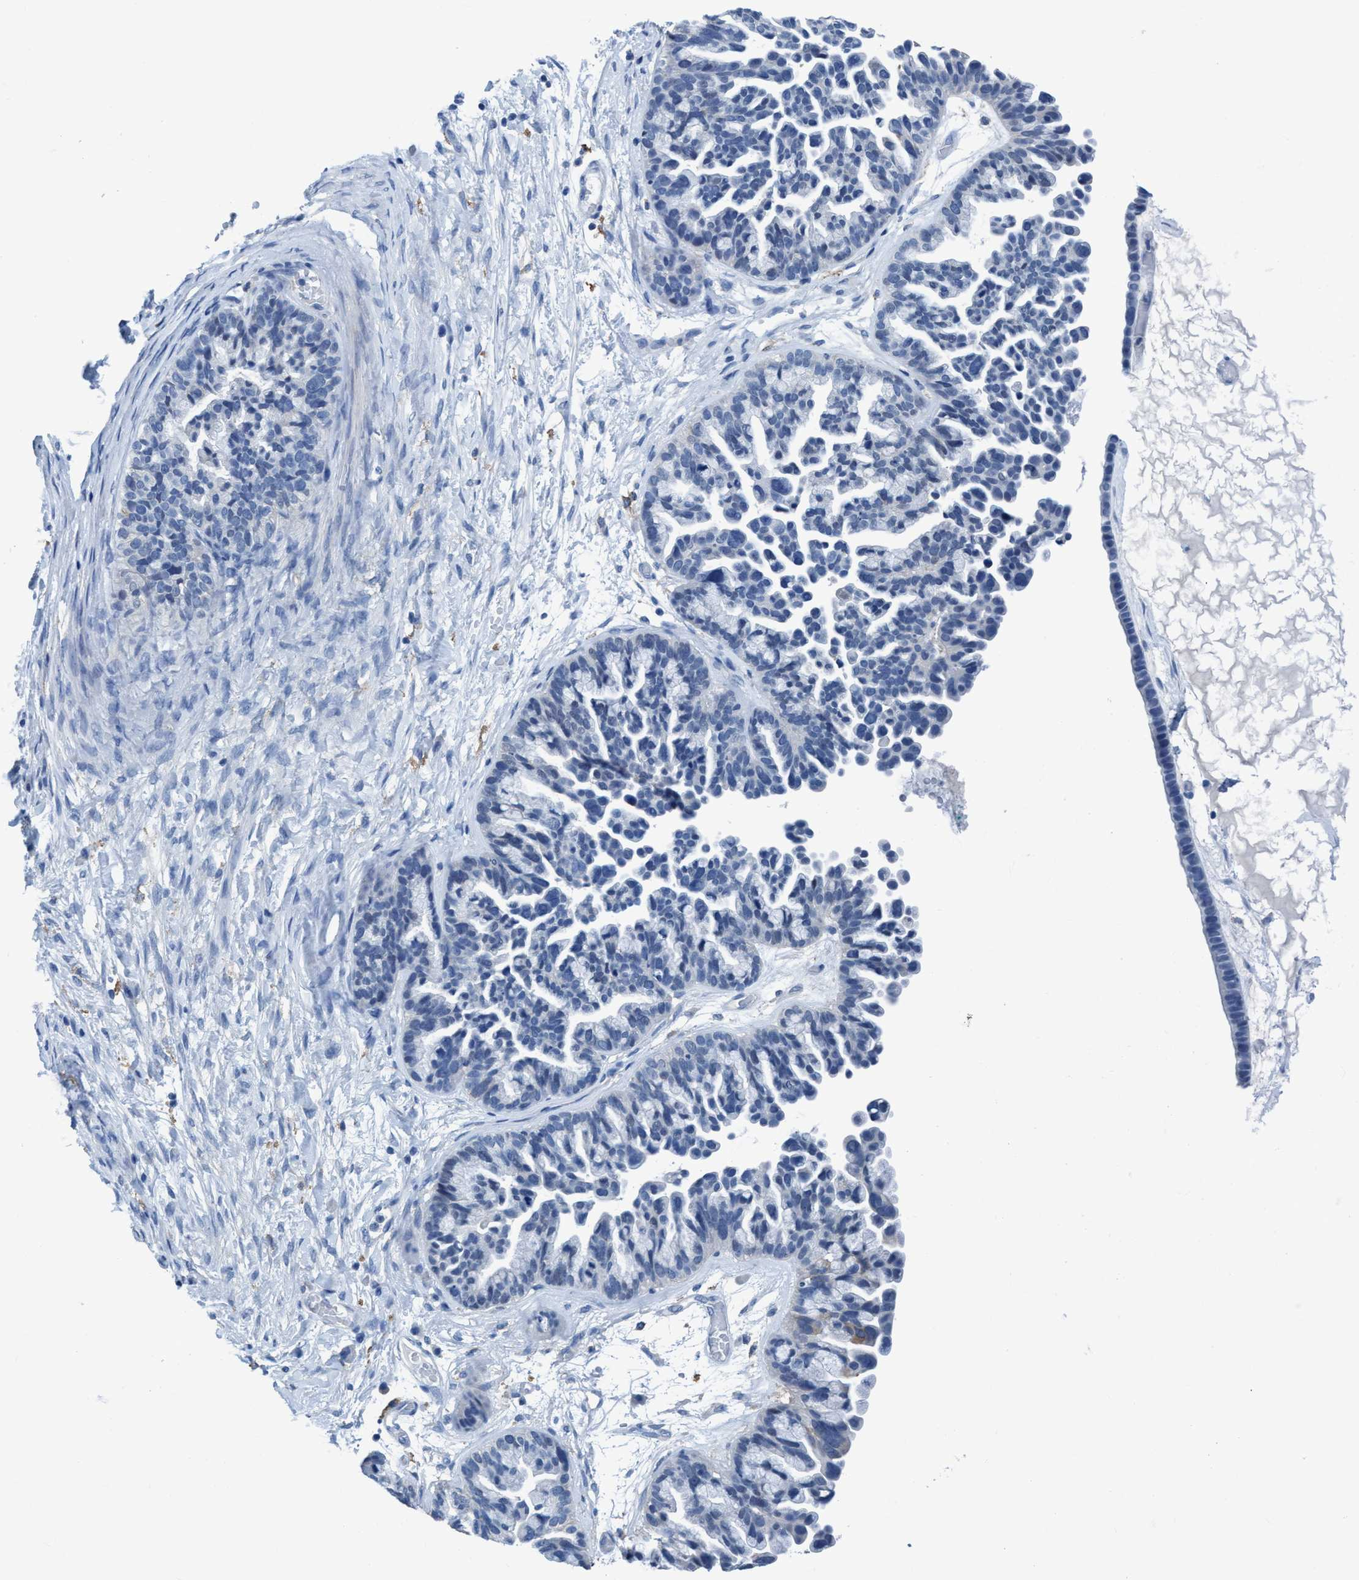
{"staining": {"intensity": "negative", "quantity": "none", "location": "none"}, "tissue": "ovarian cancer", "cell_type": "Tumor cells", "image_type": "cancer", "snomed": [{"axis": "morphology", "description": "Cystadenocarcinoma, serous, NOS"}, {"axis": "topography", "description": "Ovary"}], "caption": "Micrograph shows no protein staining in tumor cells of ovarian cancer tissue.", "gene": "DNAI1", "patient": {"sex": "female", "age": 56}}